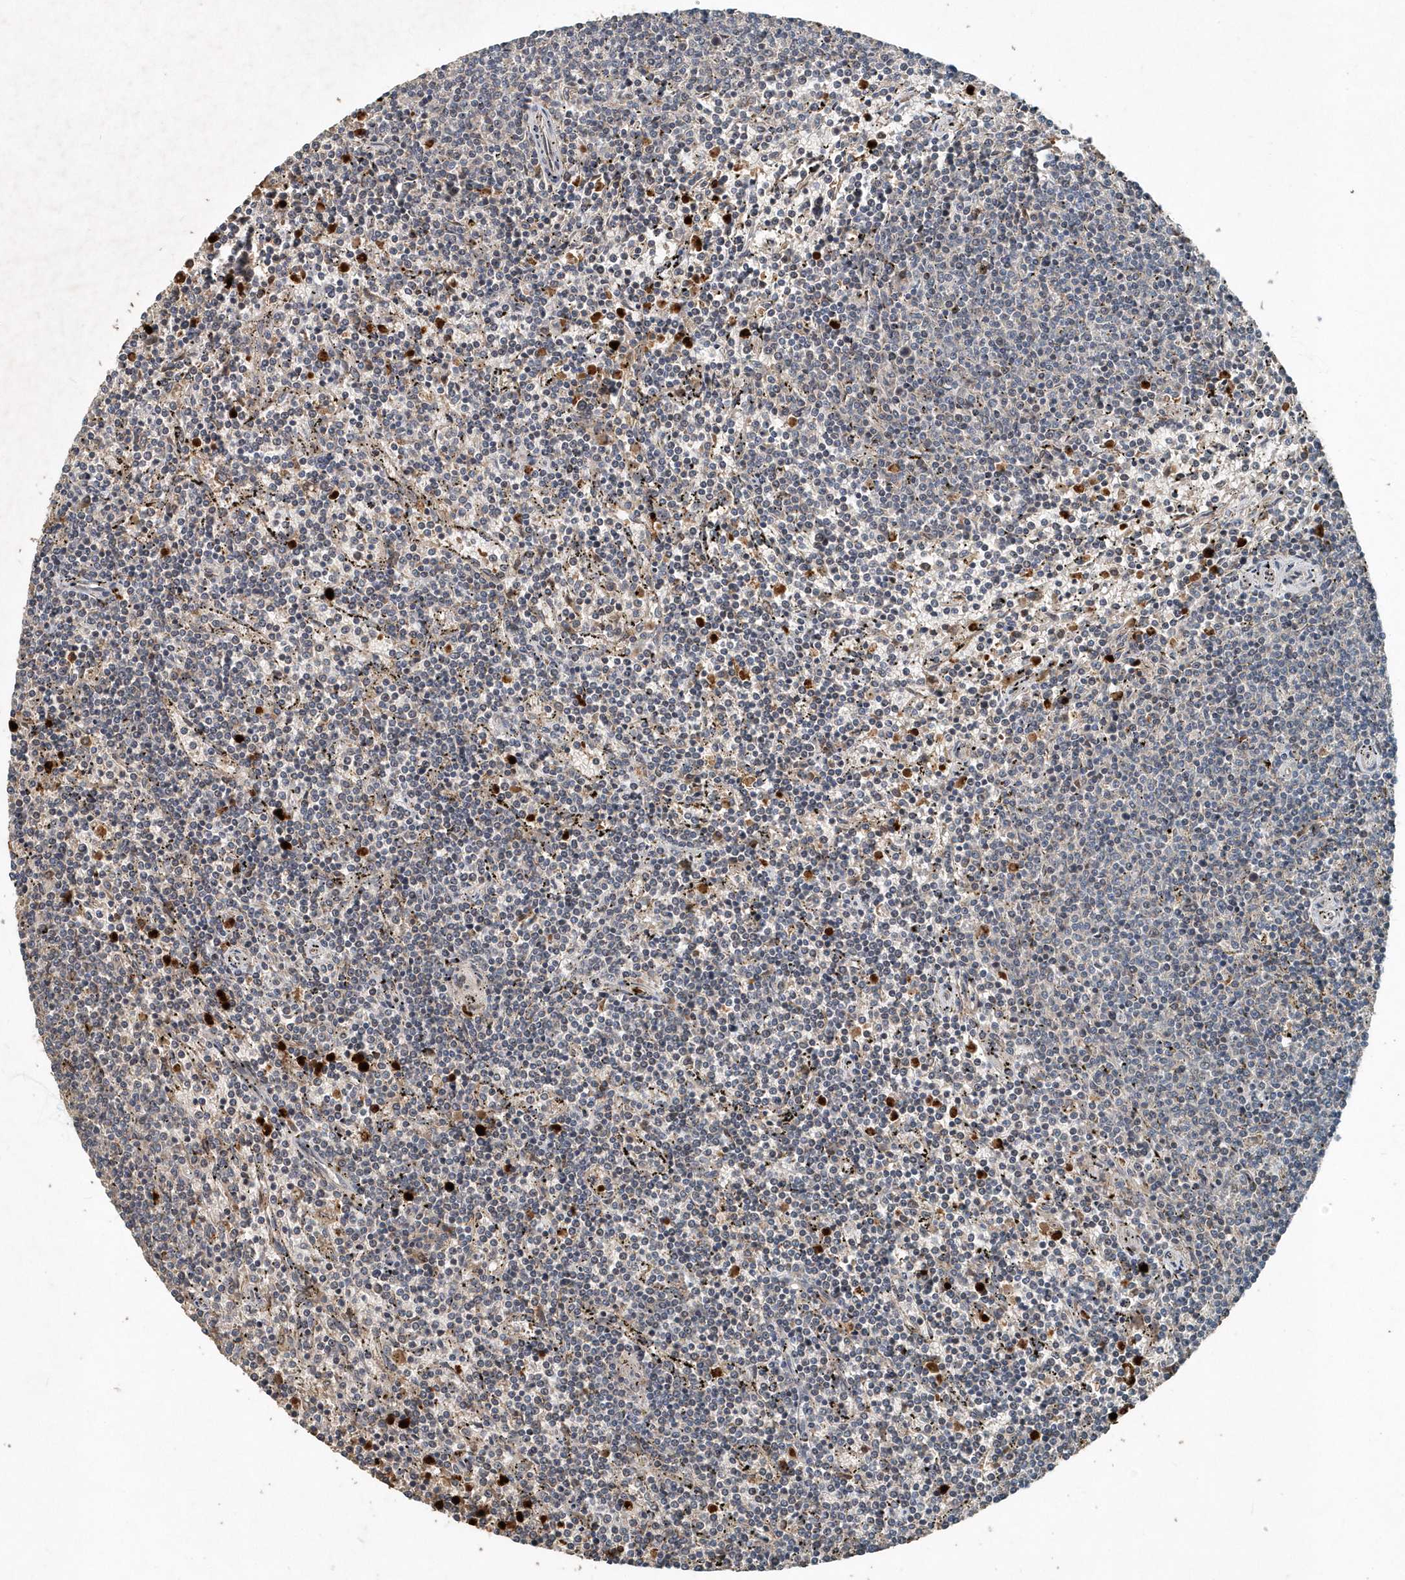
{"staining": {"intensity": "negative", "quantity": "none", "location": "none"}, "tissue": "lymphoma", "cell_type": "Tumor cells", "image_type": "cancer", "snomed": [{"axis": "morphology", "description": "Malignant lymphoma, non-Hodgkin's type, Low grade"}, {"axis": "topography", "description": "Spleen"}], "caption": "The immunohistochemistry (IHC) histopathology image has no significant staining in tumor cells of lymphoma tissue.", "gene": "SCFD2", "patient": {"sex": "female", "age": 50}}